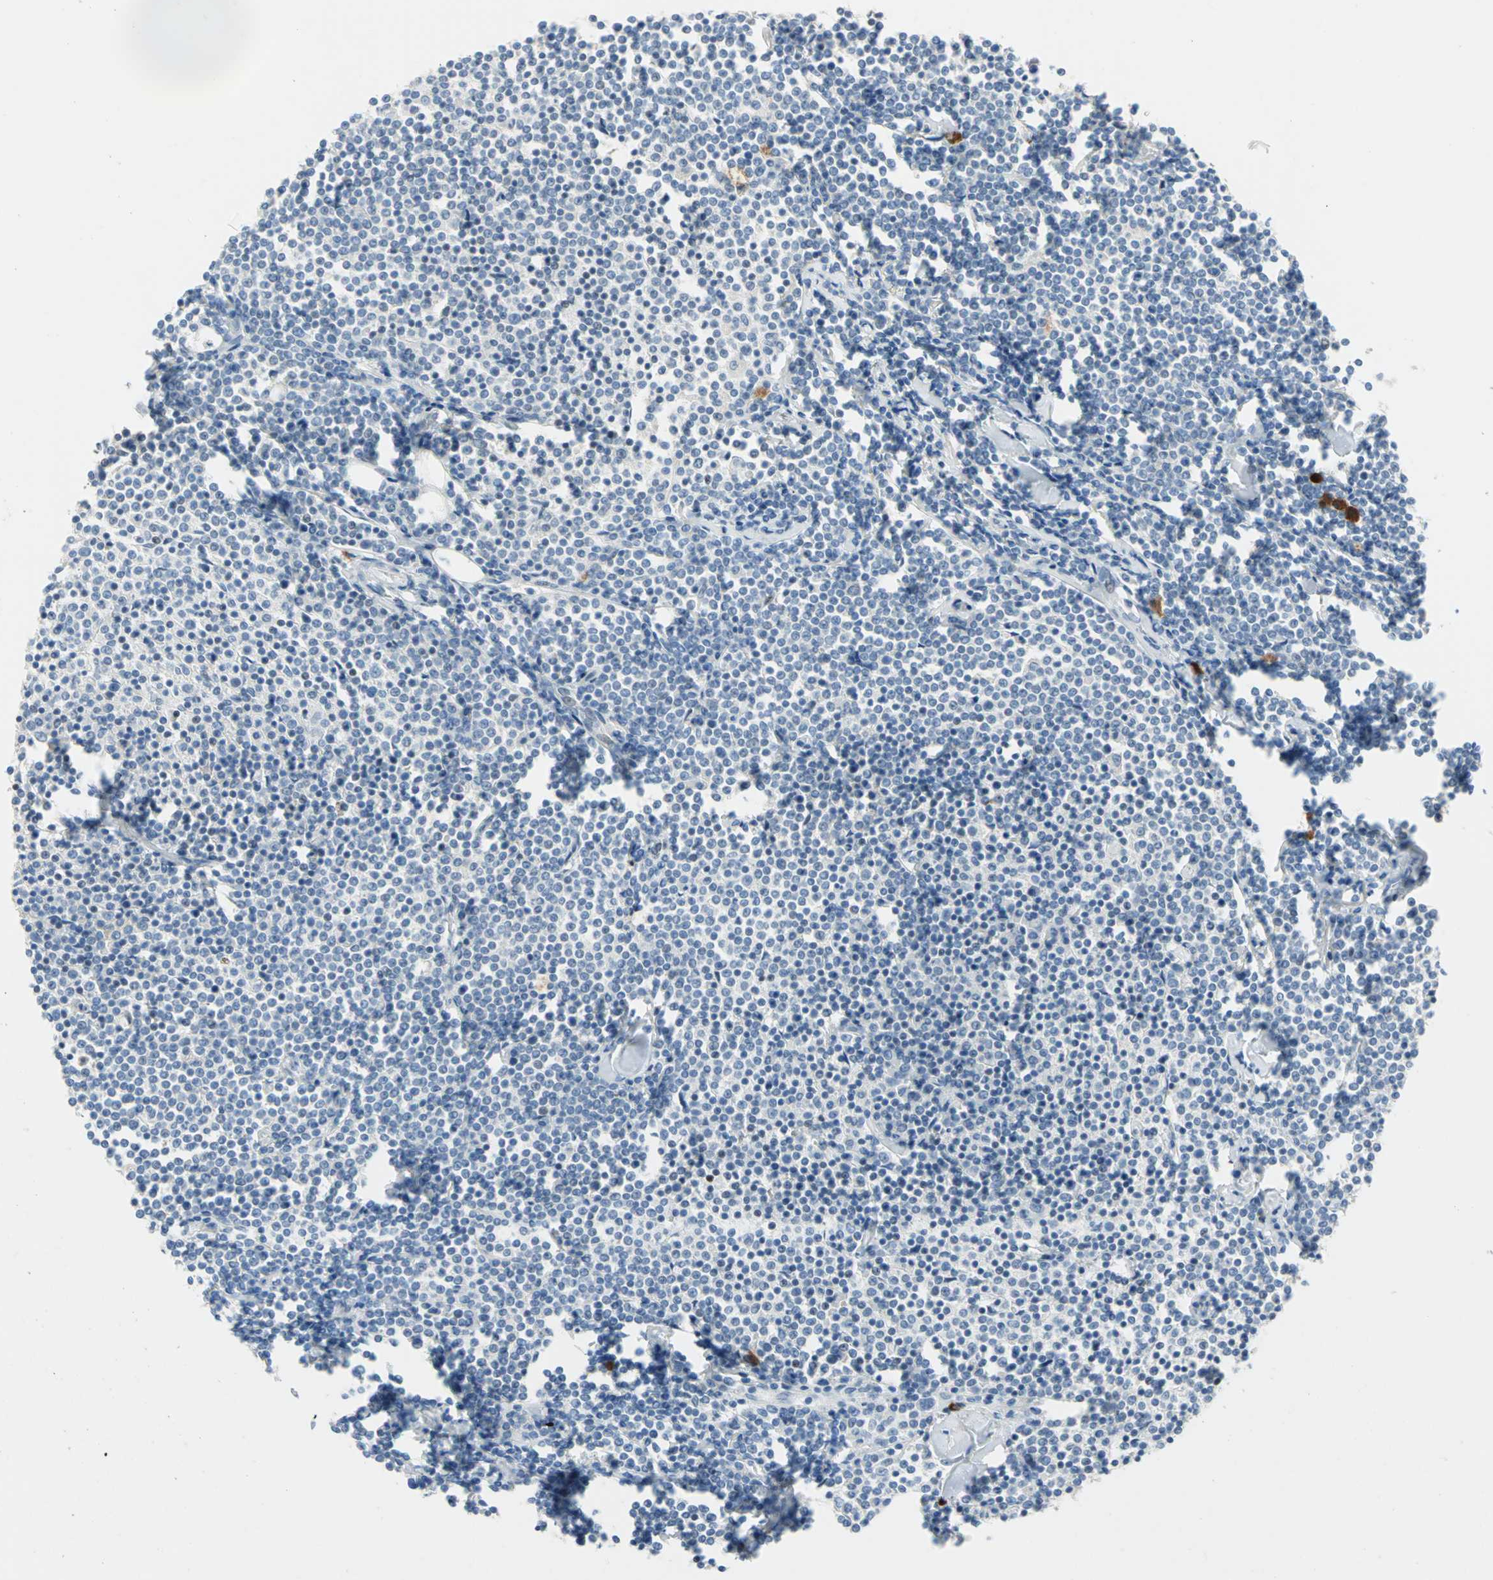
{"staining": {"intensity": "negative", "quantity": "none", "location": "none"}, "tissue": "lymphoma", "cell_type": "Tumor cells", "image_type": "cancer", "snomed": [{"axis": "morphology", "description": "Malignant lymphoma, non-Hodgkin's type, Low grade"}, {"axis": "topography", "description": "Soft tissue"}], "caption": "High power microscopy image of an immunohistochemistry (IHC) image of malignant lymphoma, non-Hodgkin's type (low-grade), revealing no significant staining in tumor cells.", "gene": "NAB2", "patient": {"sex": "male", "age": 92}}